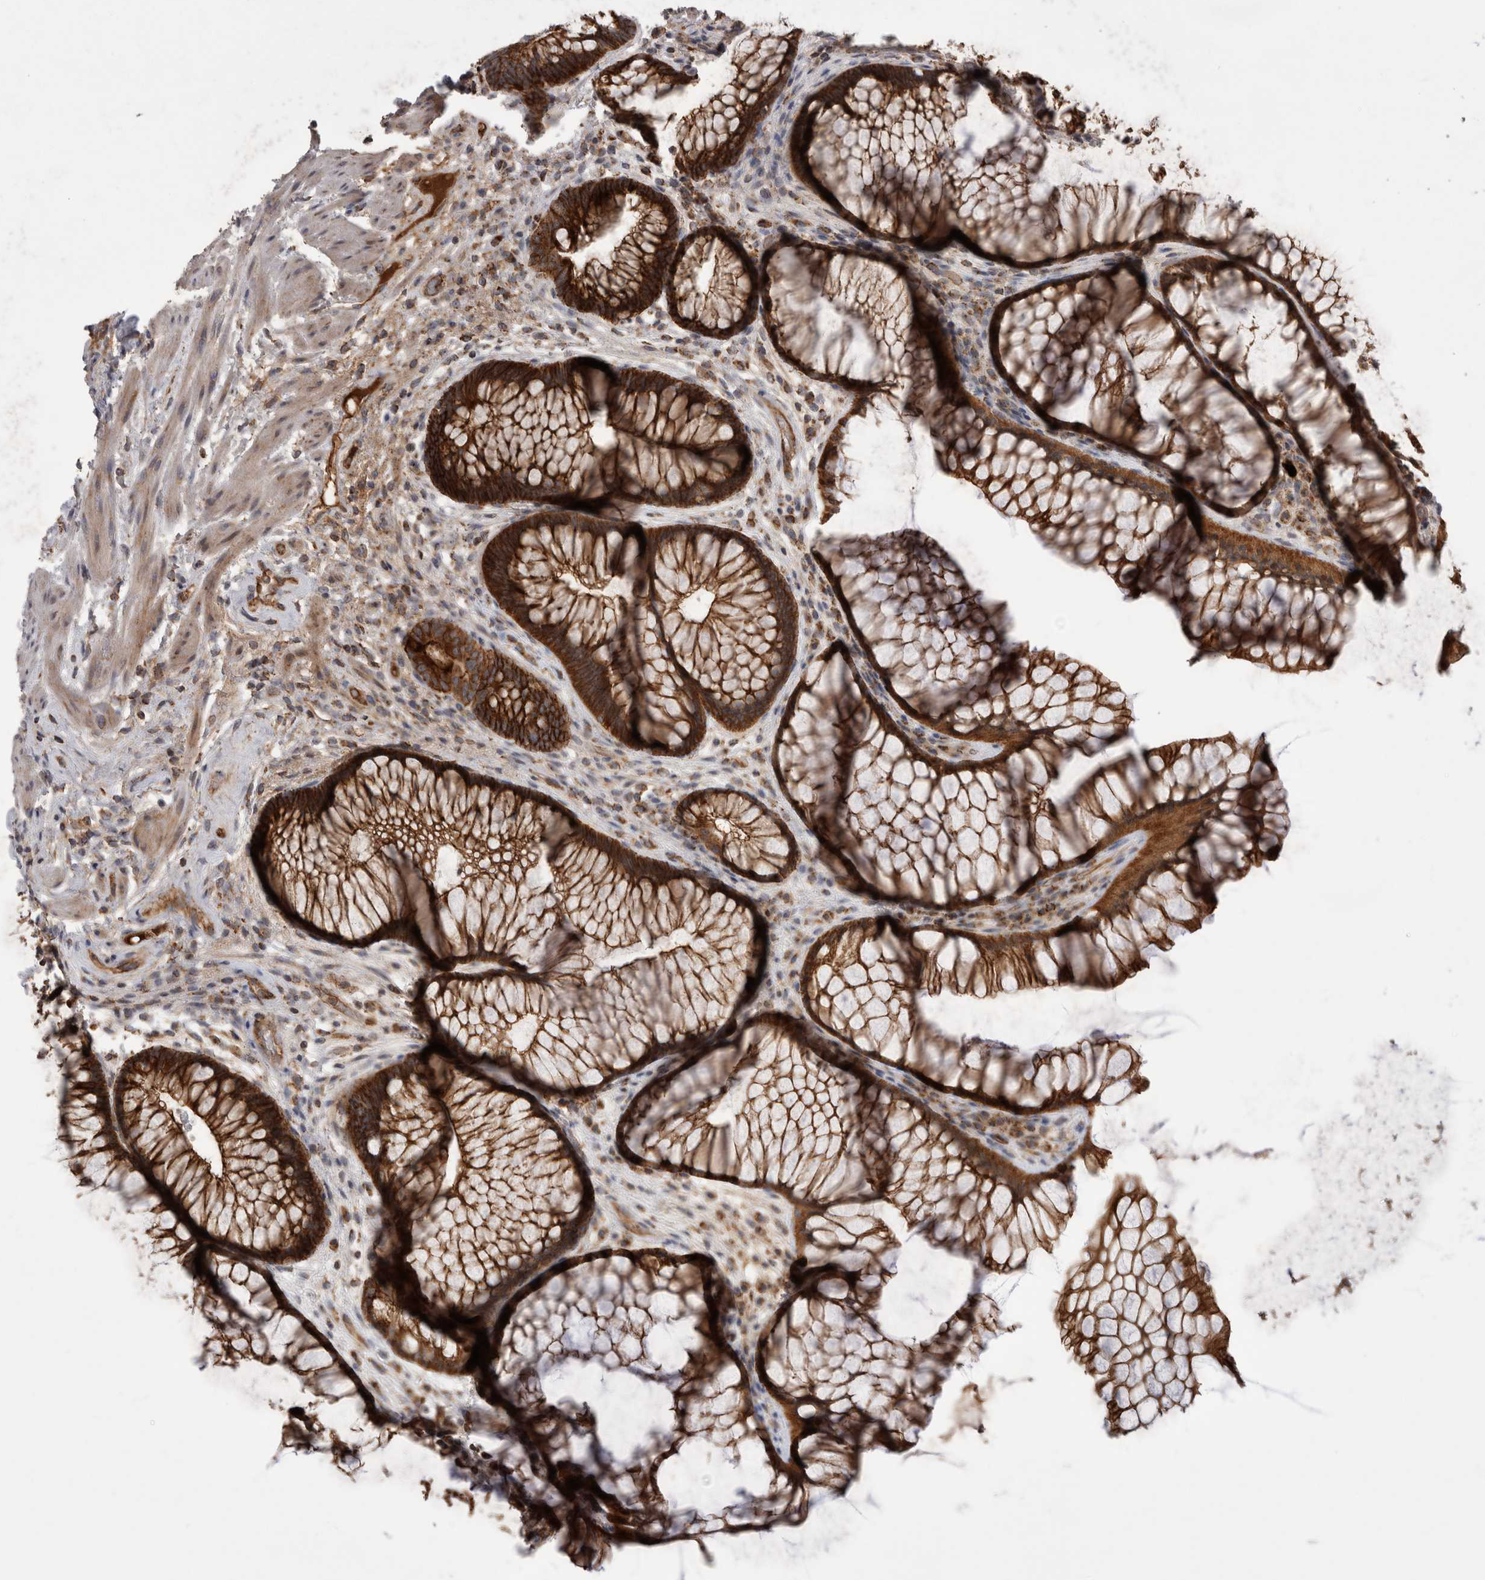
{"staining": {"intensity": "strong", "quantity": ">75%", "location": "cytoplasmic/membranous"}, "tissue": "rectum", "cell_type": "Glandular cells", "image_type": "normal", "snomed": [{"axis": "morphology", "description": "Normal tissue, NOS"}, {"axis": "topography", "description": "Rectum"}], "caption": "Glandular cells demonstrate high levels of strong cytoplasmic/membranous expression in about >75% of cells in benign human rectum.", "gene": "DARS2", "patient": {"sex": "male", "age": 51}}